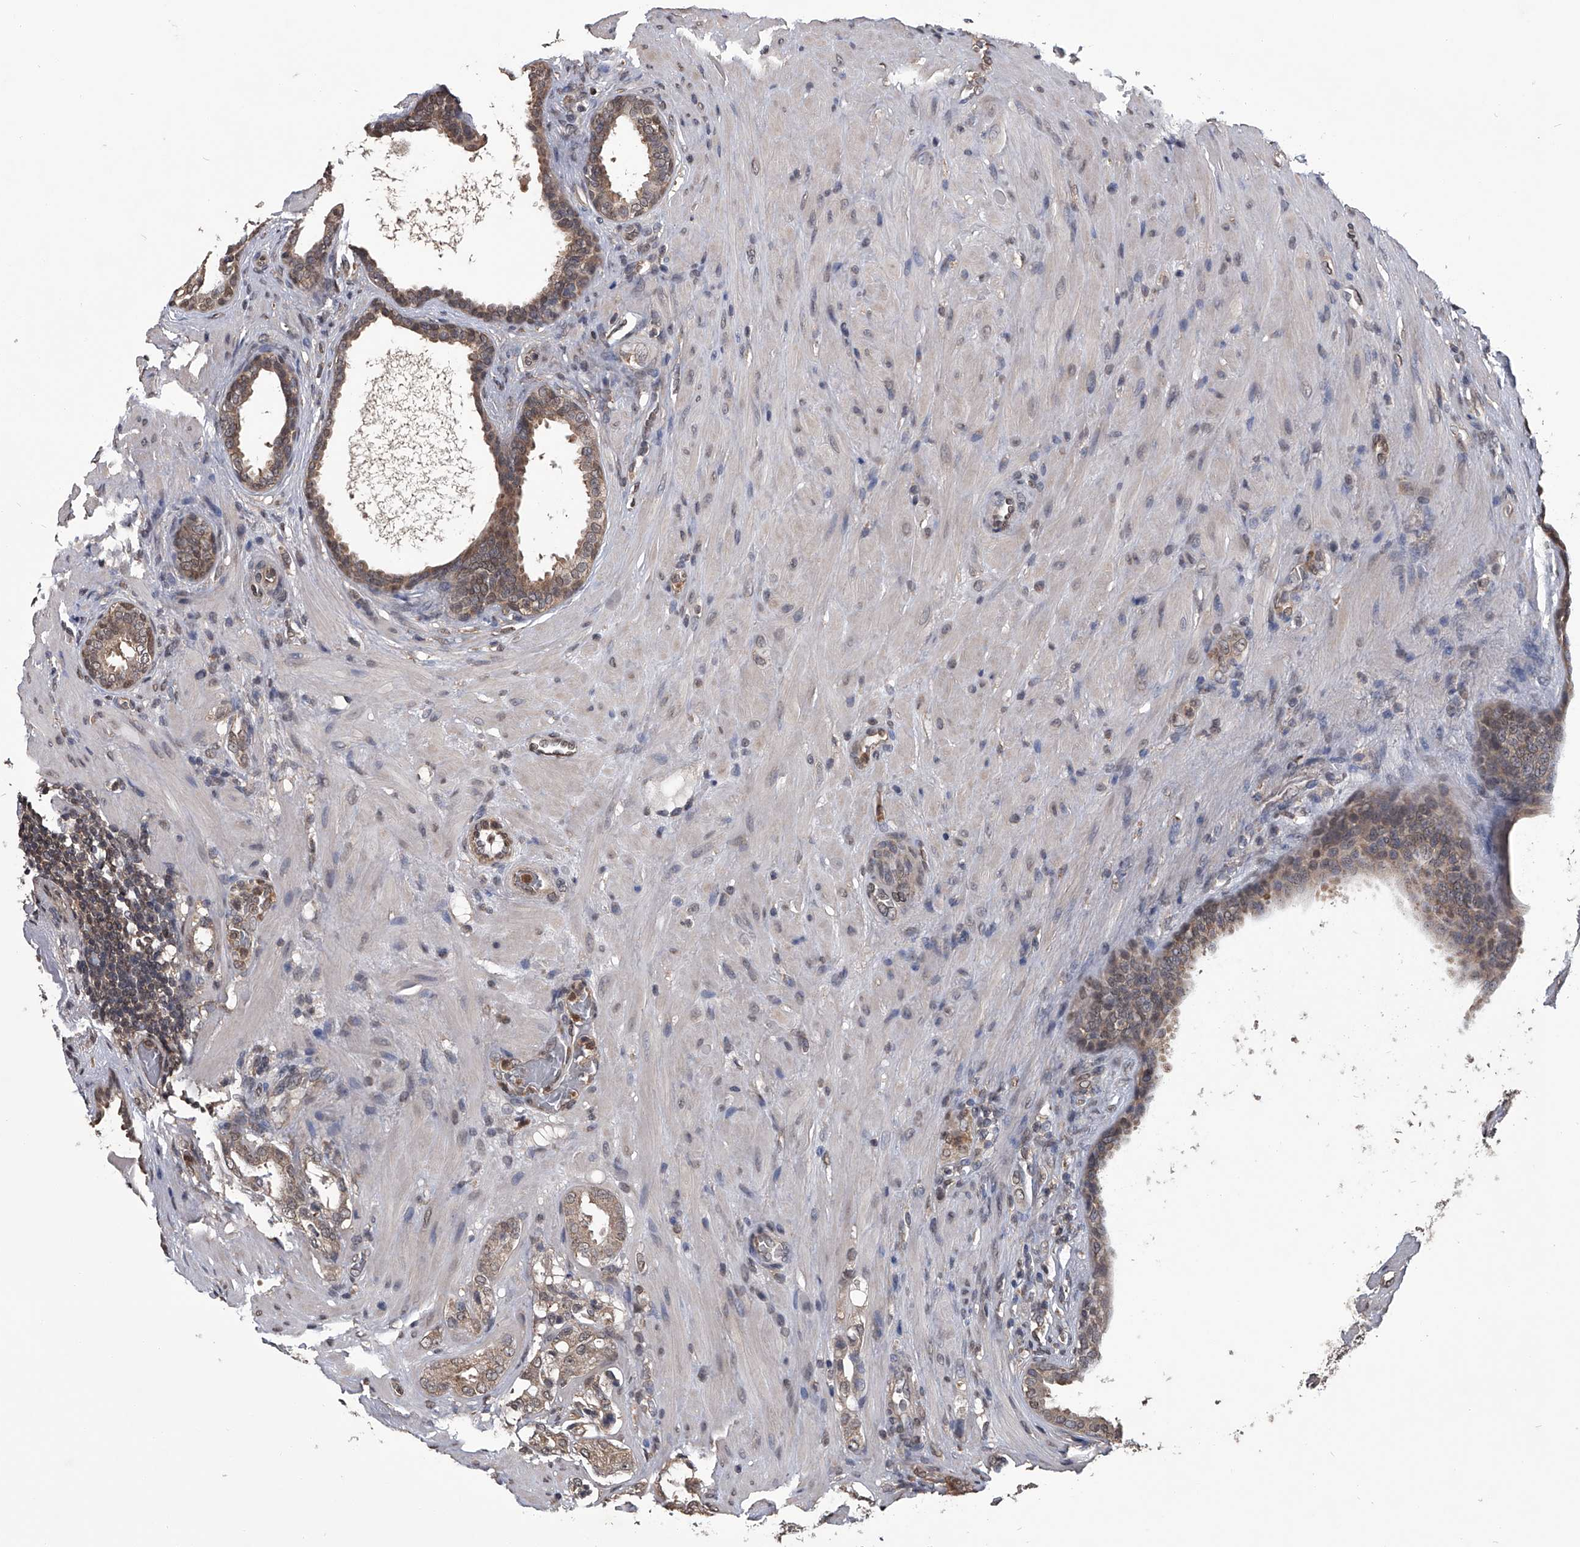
{"staining": {"intensity": "moderate", "quantity": ">75%", "location": "cytoplasmic/membranous,nuclear"}, "tissue": "prostate cancer", "cell_type": "Tumor cells", "image_type": "cancer", "snomed": [{"axis": "morphology", "description": "Adenocarcinoma, Low grade"}, {"axis": "topography", "description": "Prostate"}], "caption": "IHC histopathology image of neoplastic tissue: human prostate cancer (adenocarcinoma (low-grade)) stained using immunohistochemistry (IHC) shows medium levels of moderate protein expression localized specifically in the cytoplasmic/membranous and nuclear of tumor cells, appearing as a cytoplasmic/membranous and nuclear brown color.", "gene": "TSNAX", "patient": {"sex": "male", "age": 69}}